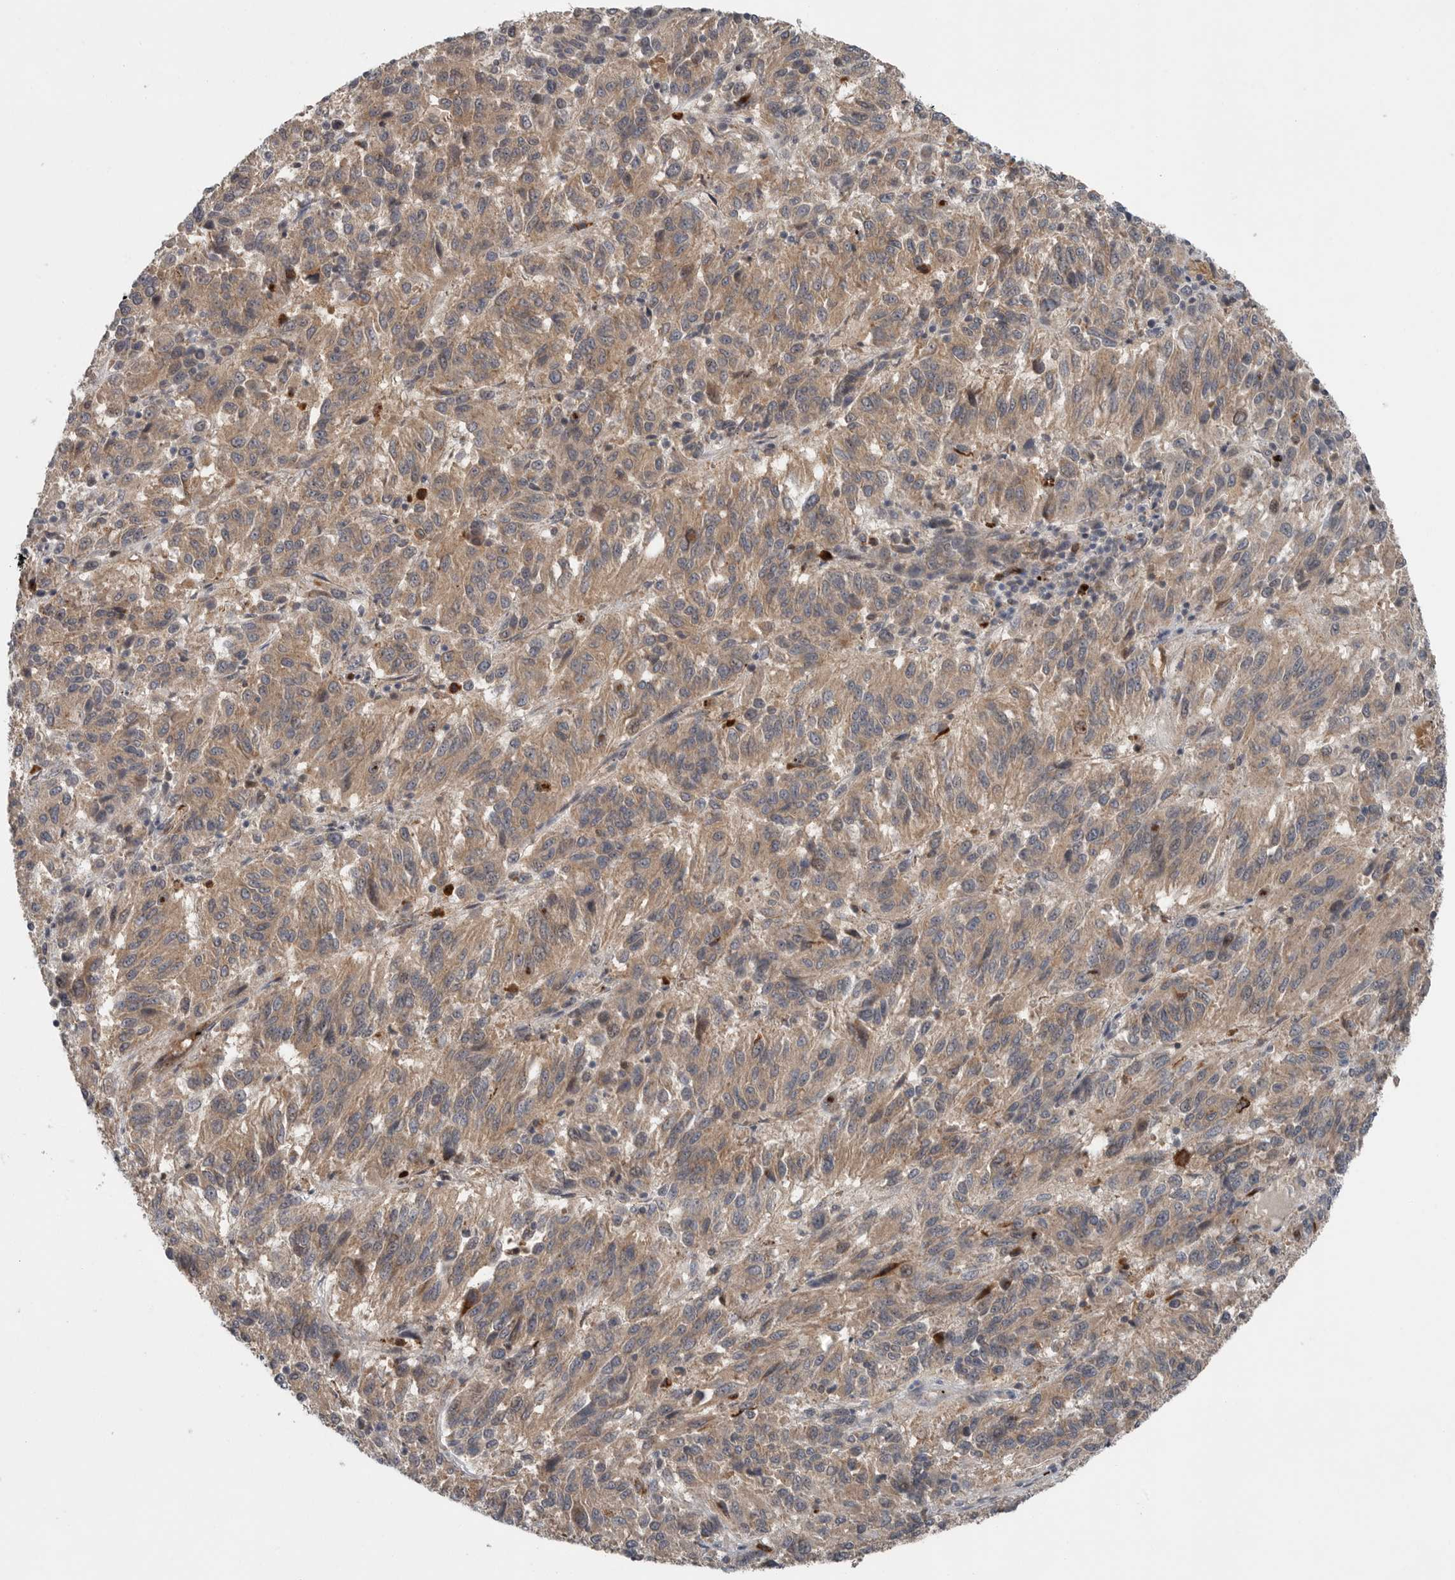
{"staining": {"intensity": "moderate", "quantity": ">75%", "location": "cytoplasmic/membranous"}, "tissue": "melanoma", "cell_type": "Tumor cells", "image_type": "cancer", "snomed": [{"axis": "morphology", "description": "Malignant melanoma, Metastatic site"}, {"axis": "topography", "description": "Lung"}], "caption": "This histopathology image displays malignant melanoma (metastatic site) stained with IHC to label a protein in brown. The cytoplasmic/membranous of tumor cells show moderate positivity for the protein. Nuclei are counter-stained blue.", "gene": "SCP2", "patient": {"sex": "male", "age": 64}}